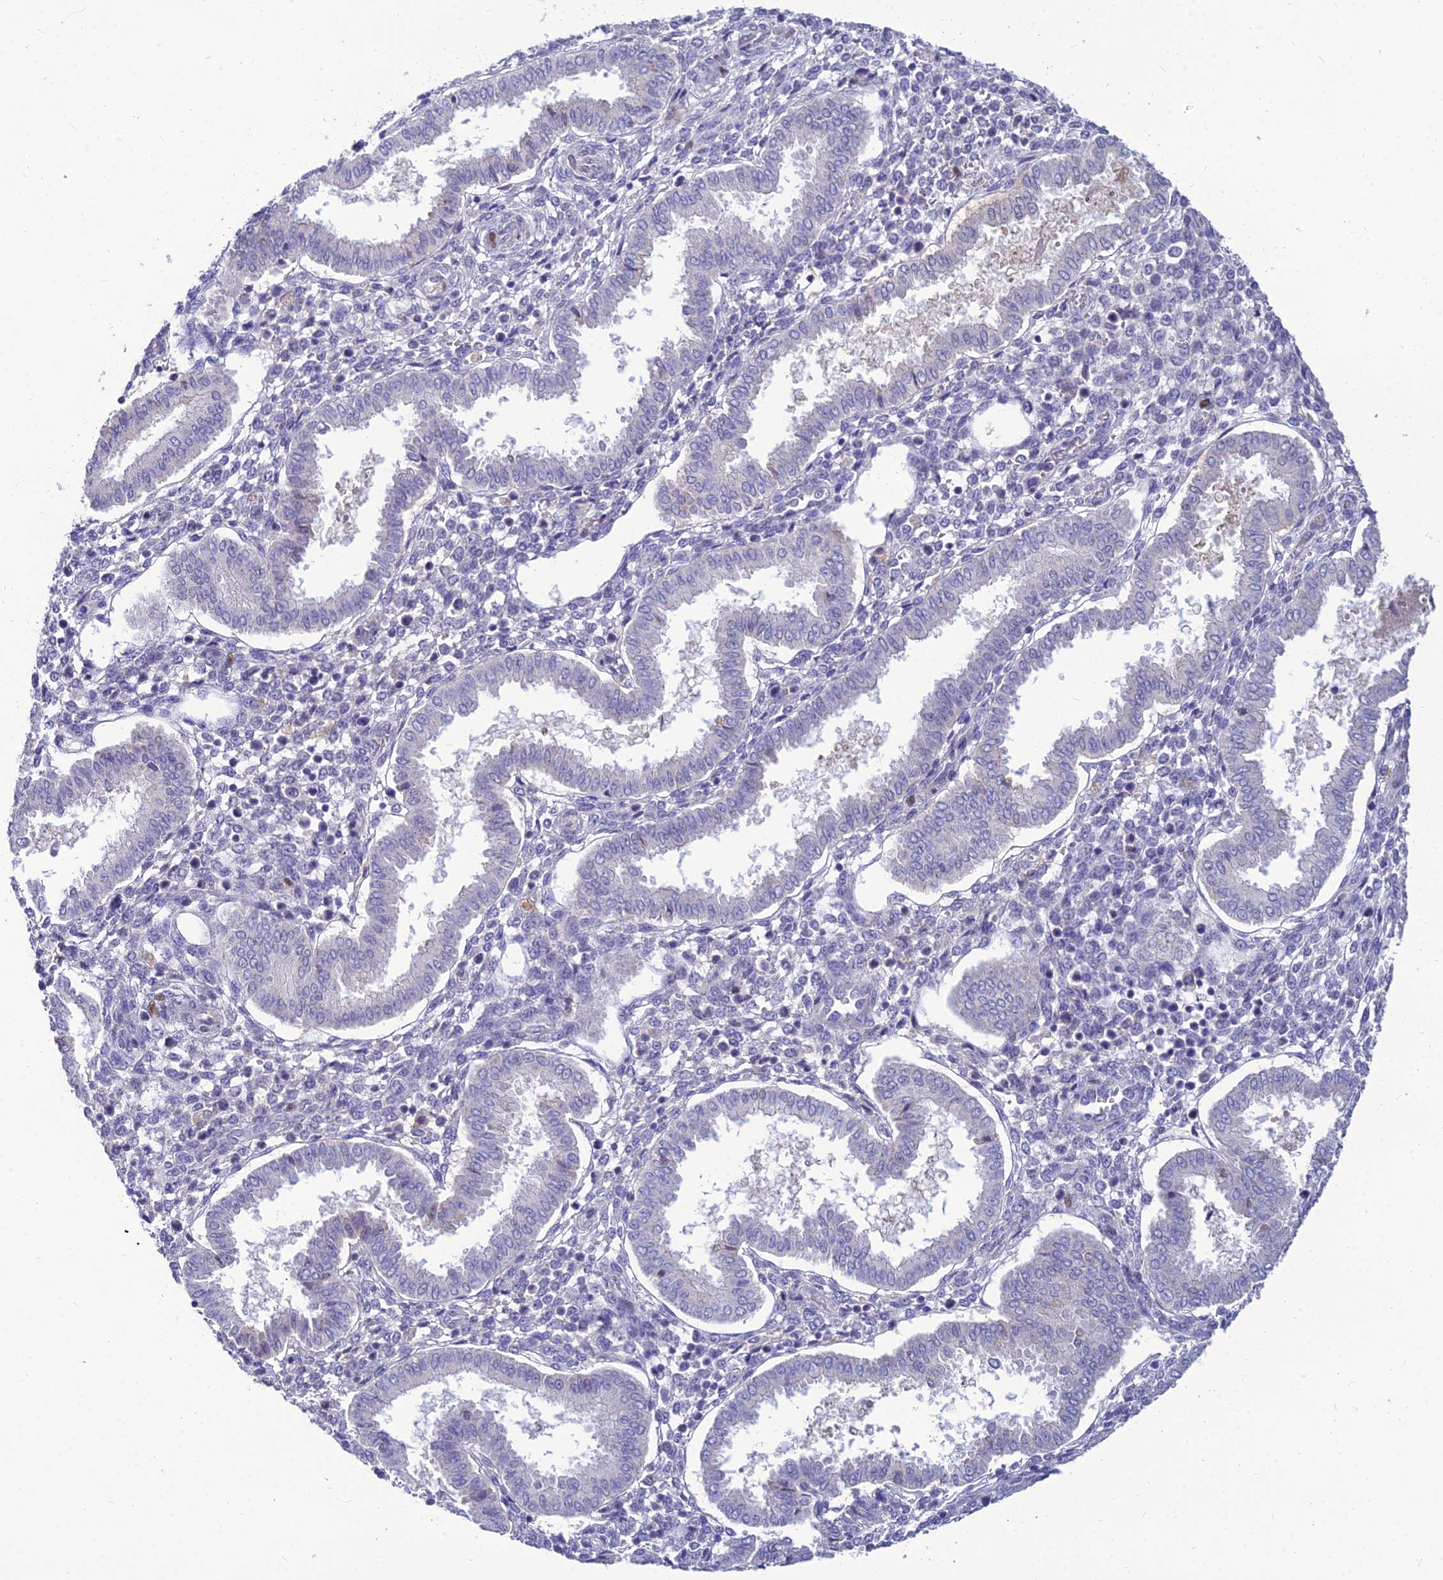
{"staining": {"intensity": "negative", "quantity": "none", "location": "none"}, "tissue": "endometrium", "cell_type": "Cells in endometrial stroma", "image_type": "normal", "snomed": [{"axis": "morphology", "description": "Normal tissue, NOS"}, {"axis": "topography", "description": "Endometrium"}], "caption": "High magnification brightfield microscopy of normal endometrium stained with DAB (3,3'-diaminobenzidine) (brown) and counterstained with hematoxylin (blue): cells in endometrial stroma show no significant expression. (DAB (3,3'-diaminobenzidine) immunohistochemistry visualized using brightfield microscopy, high magnification).", "gene": "GOLGA6A", "patient": {"sex": "female", "age": 24}}